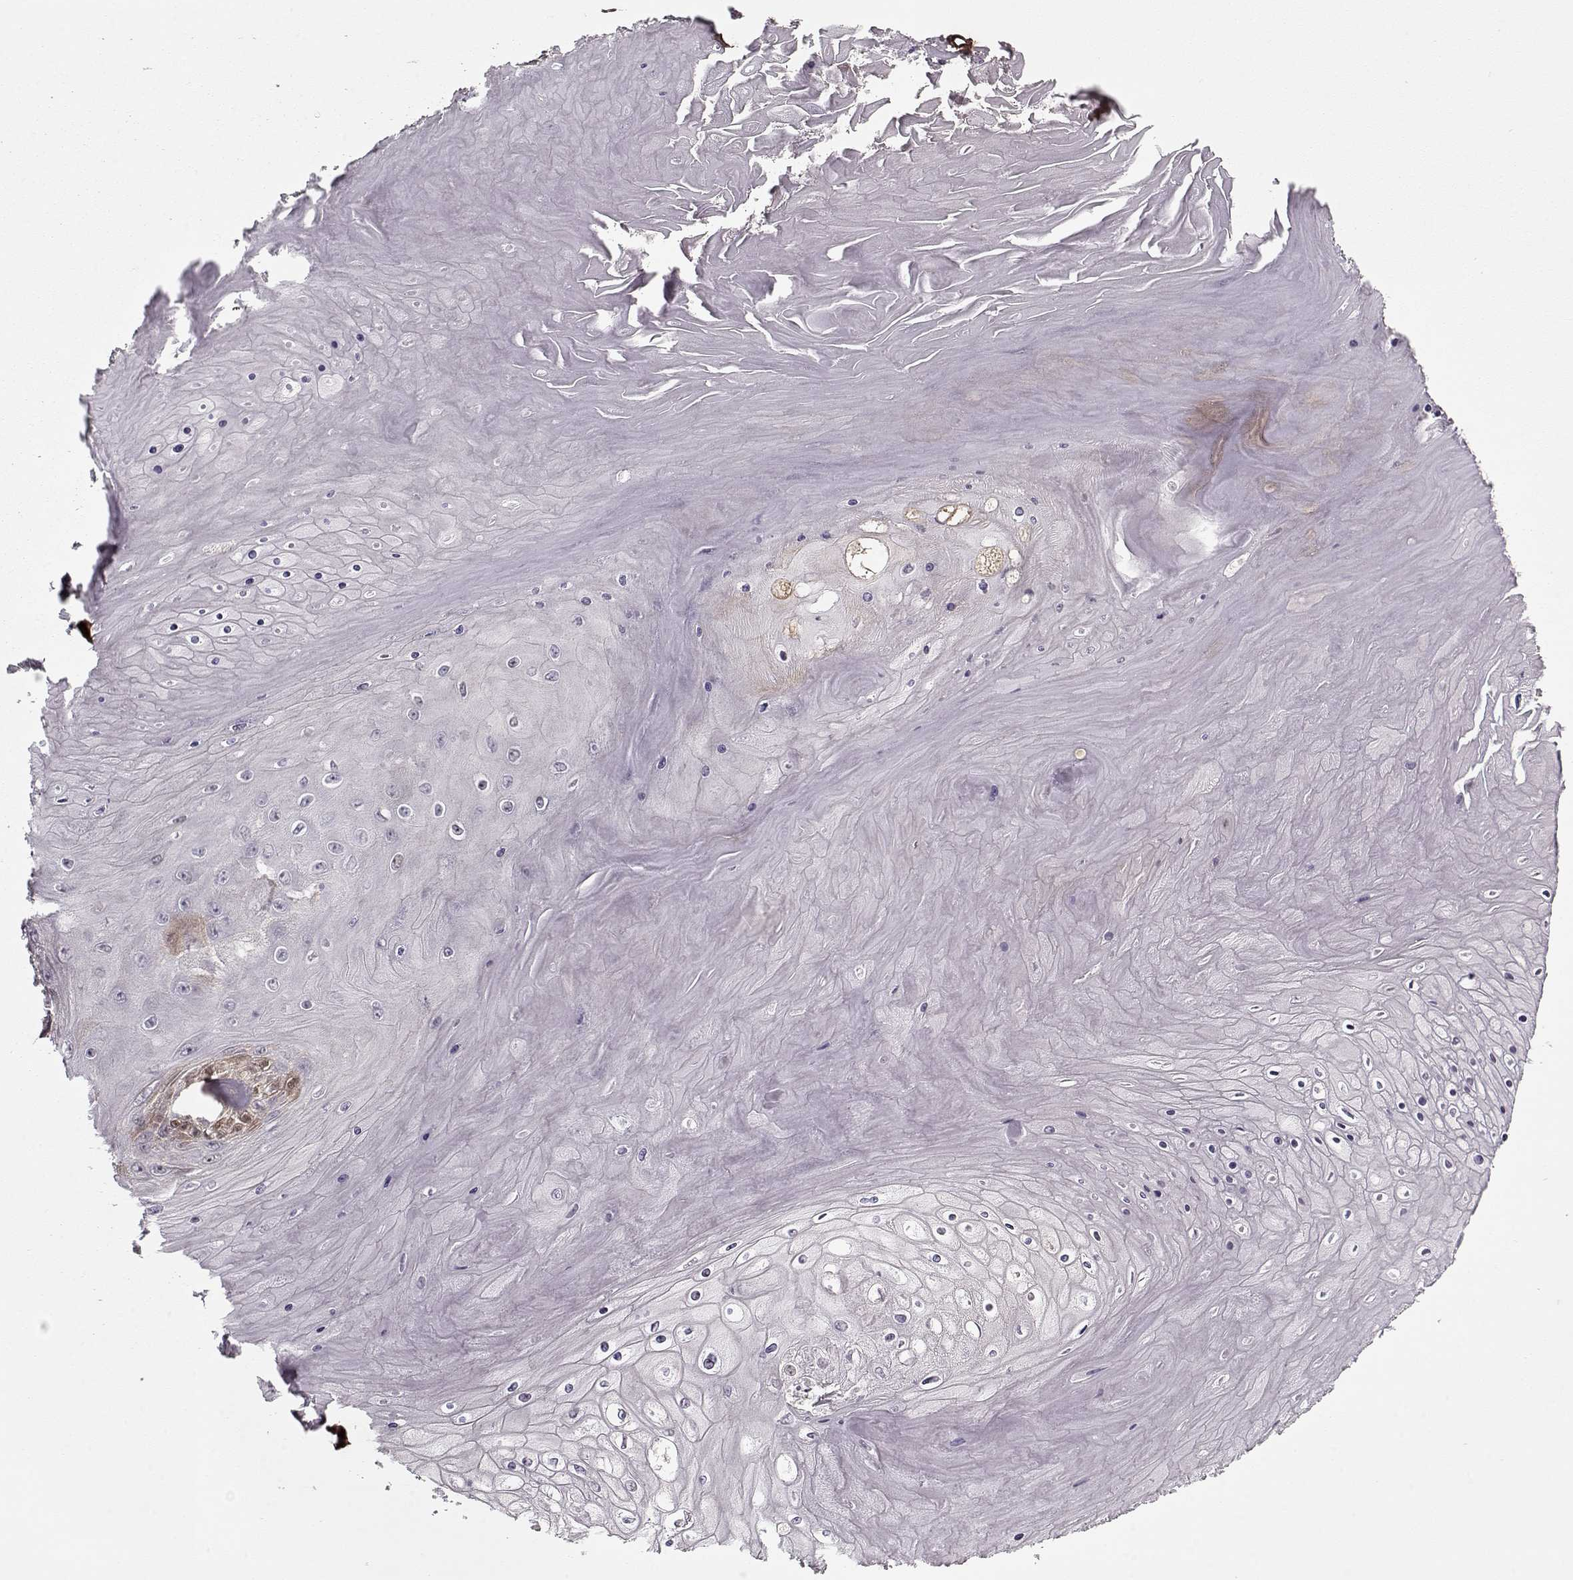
{"staining": {"intensity": "negative", "quantity": "none", "location": "none"}, "tissue": "skin cancer", "cell_type": "Tumor cells", "image_type": "cancer", "snomed": [{"axis": "morphology", "description": "Squamous cell carcinoma, NOS"}, {"axis": "topography", "description": "Skin"}], "caption": "Immunohistochemical staining of human squamous cell carcinoma (skin) shows no significant positivity in tumor cells.", "gene": "LUM", "patient": {"sex": "male", "age": 62}}